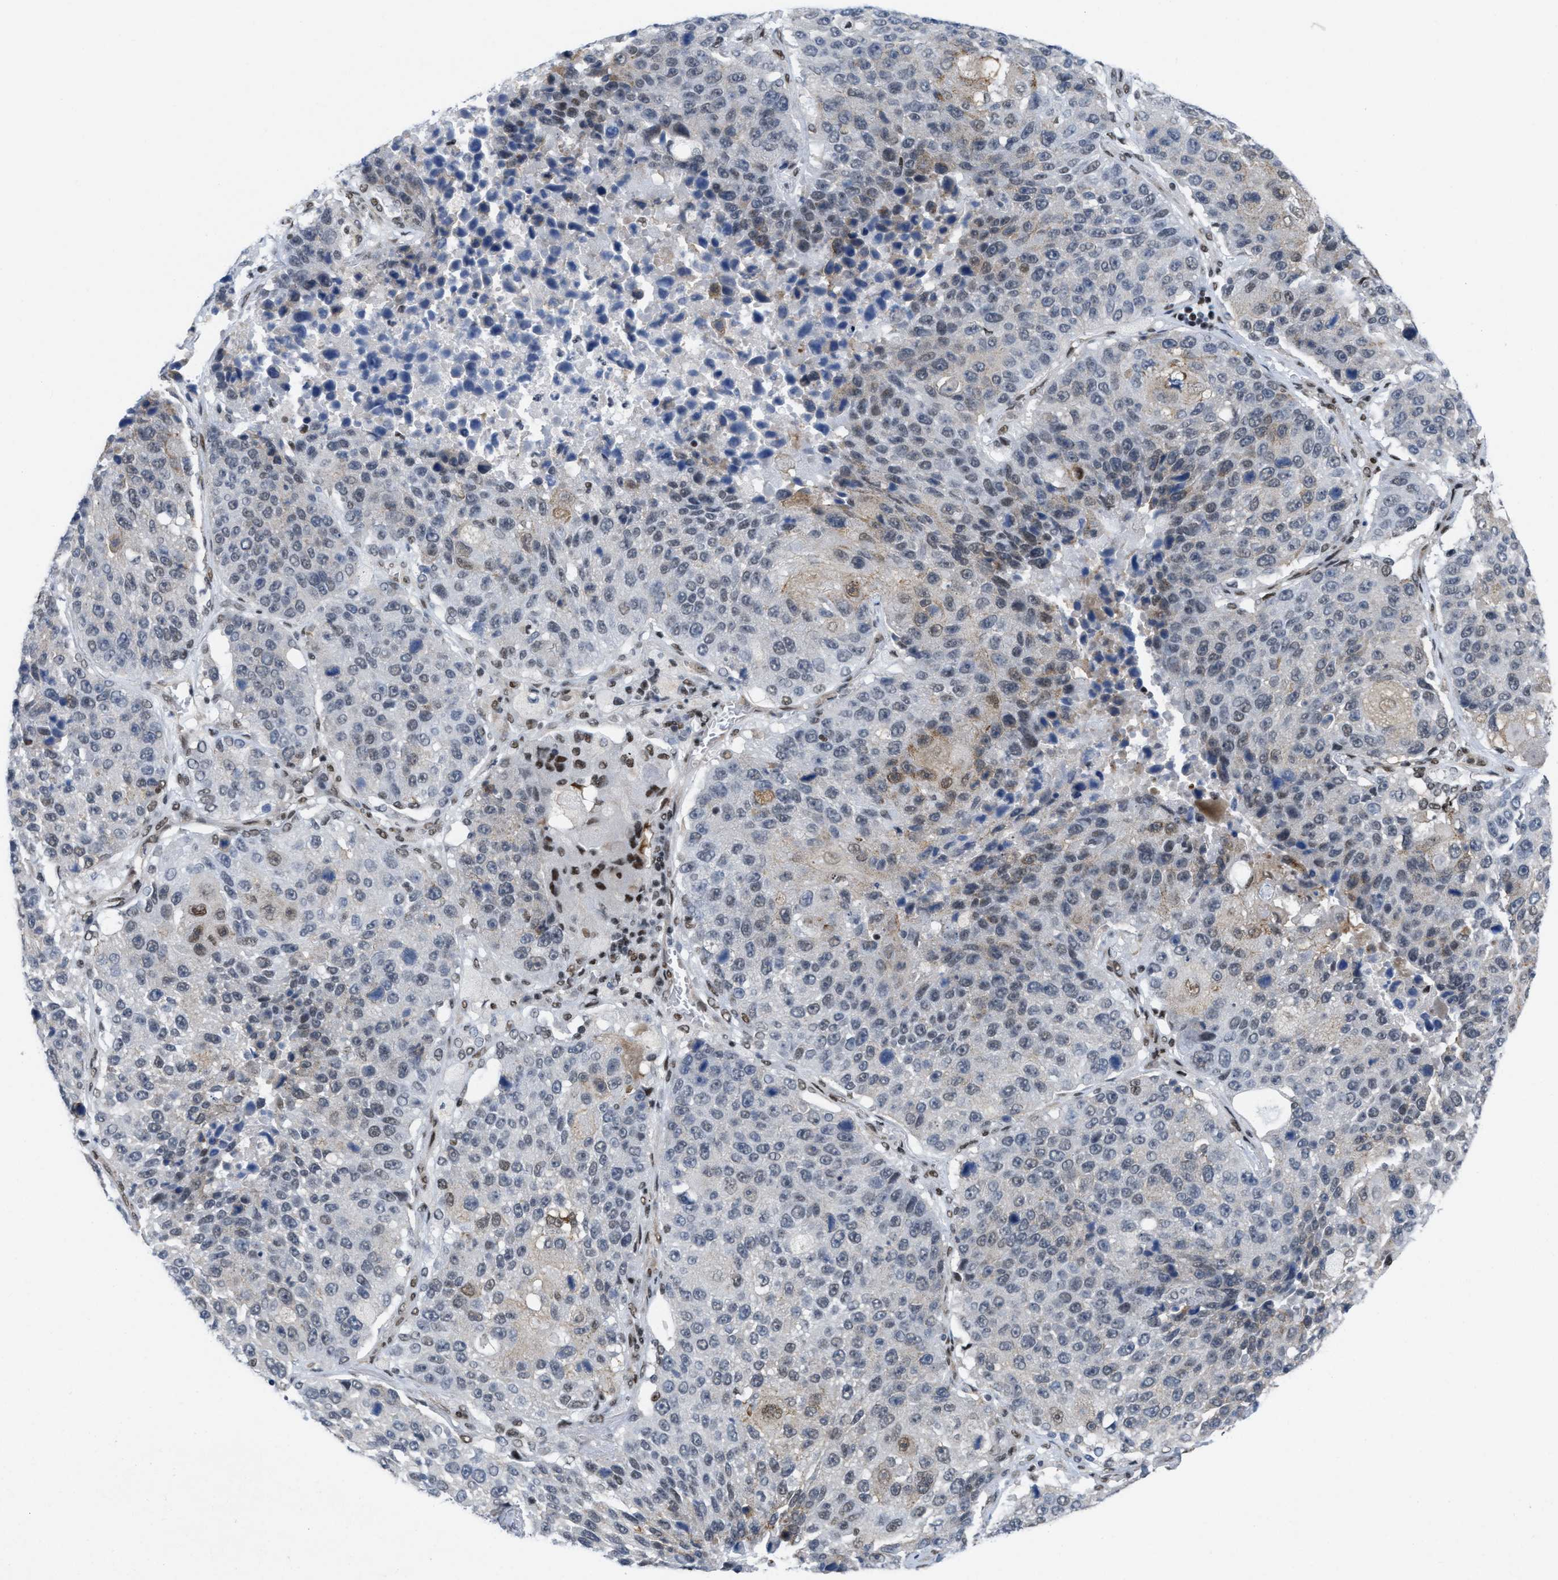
{"staining": {"intensity": "moderate", "quantity": "<25%", "location": "nuclear"}, "tissue": "lung cancer", "cell_type": "Tumor cells", "image_type": "cancer", "snomed": [{"axis": "morphology", "description": "Squamous cell carcinoma, NOS"}, {"axis": "topography", "description": "Lung"}], "caption": "A photomicrograph of human lung cancer (squamous cell carcinoma) stained for a protein shows moderate nuclear brown staining in tumor cells. The staining was performed using DAB (3,3'-diaminobenzidine) to visualize the protein expression in brown, while the nuclei were stained in blue with hematoxylin (Magnification: 20x).", "gene": "MIER1", "patient": {"sex": "male", "age": 61}}